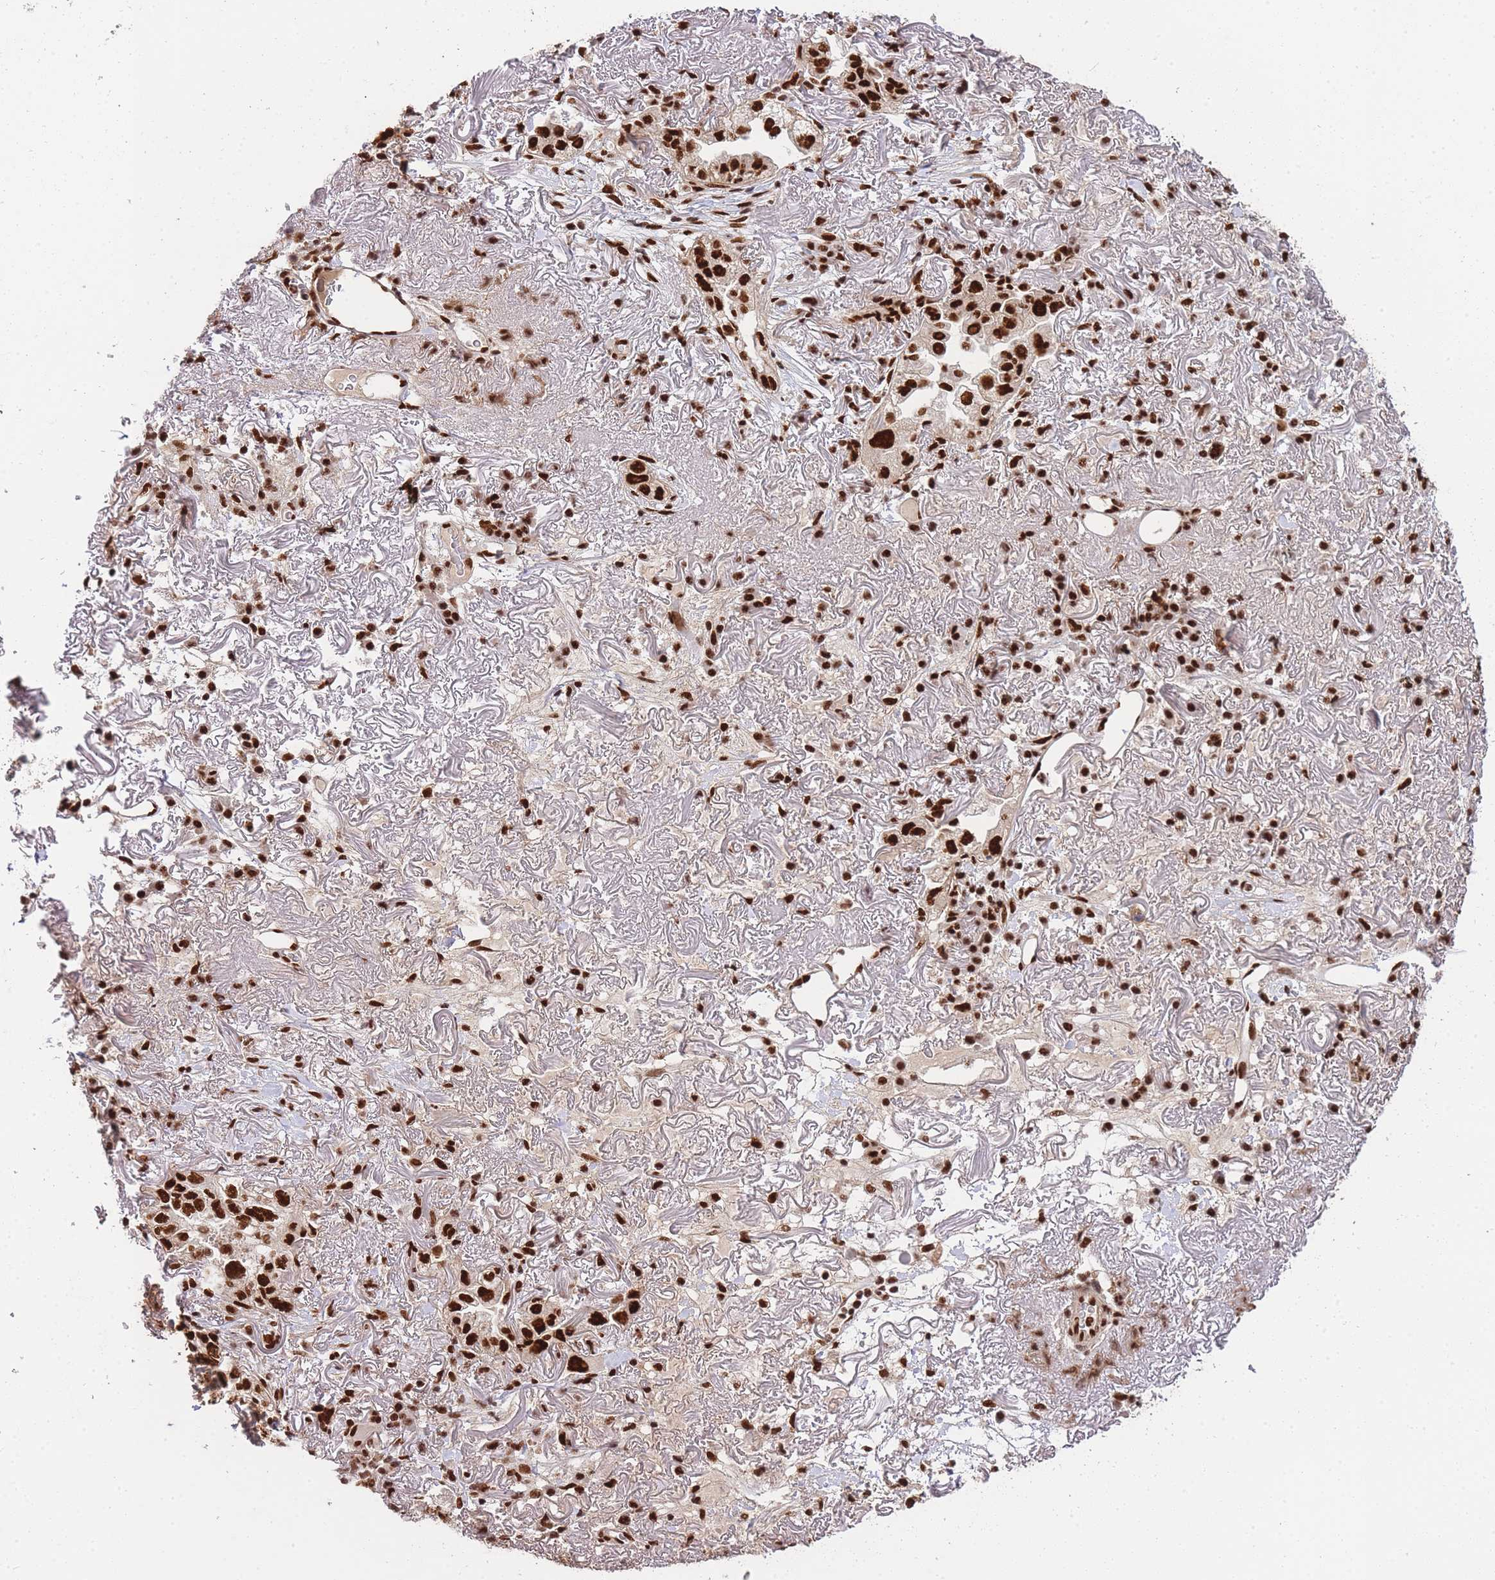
{"staining": {"intensity": "strong", "quantity": ">75%", "location": "nuclear"}, "tissue": "lung cancer", "cell_type": "Tumor cells", "image_type": "cancer", "snomed": [{"axis": "morphology", "description": "Adenocarcinoma, NOS"}, {"axis": "topography", "description": "Lung"}], "caption": "Immunohistochemistry image of neoplastic tissue: lung cancer (adenocarcinoma) stained using IHC demonstrates high levels of strong protein expression localized specifically in the nuclear of tumor cells, appearing as a nuclear brown color.", "gene": "PRKDC", "patient": {"sex": "female", "age": 69}}